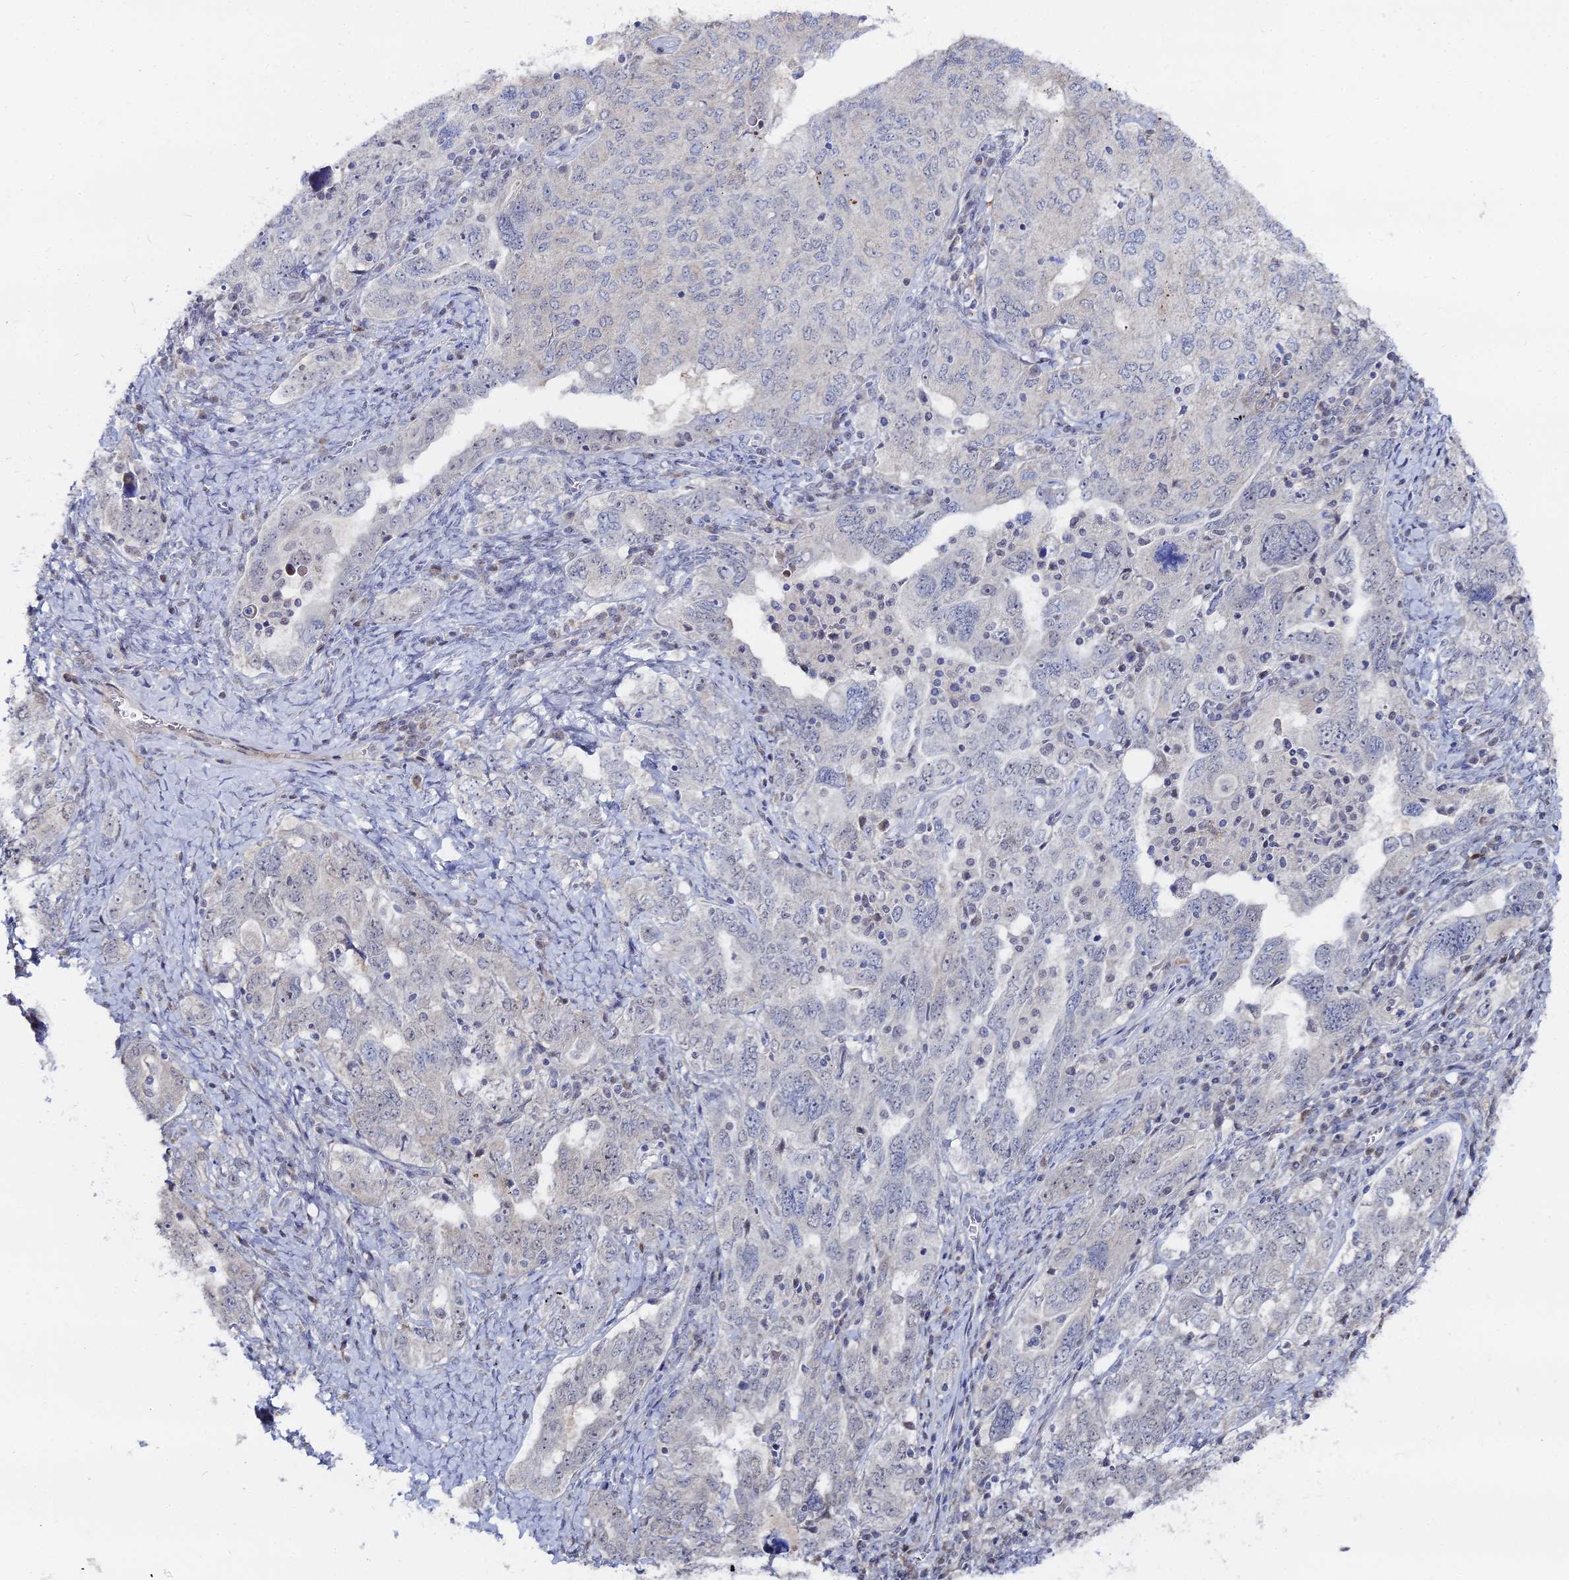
{"staining": {"intensity": "negative", "quantity": "none", "location": "none"}, "tissue": "ovarian cancer", "cell_type": "Tumor cells", "image_type": "cancer", "snomed": [{"axis": "morphology", "description": "Carcinoma, endometroid"}, {"axis": "topography", "description": "Ovary"}], "caption": "Tumor cells are negative for protein expression in human endometroid carcinoma (ovarian).", "gene": "THAP4", "patient": {"sex": "female", "age": 62}}